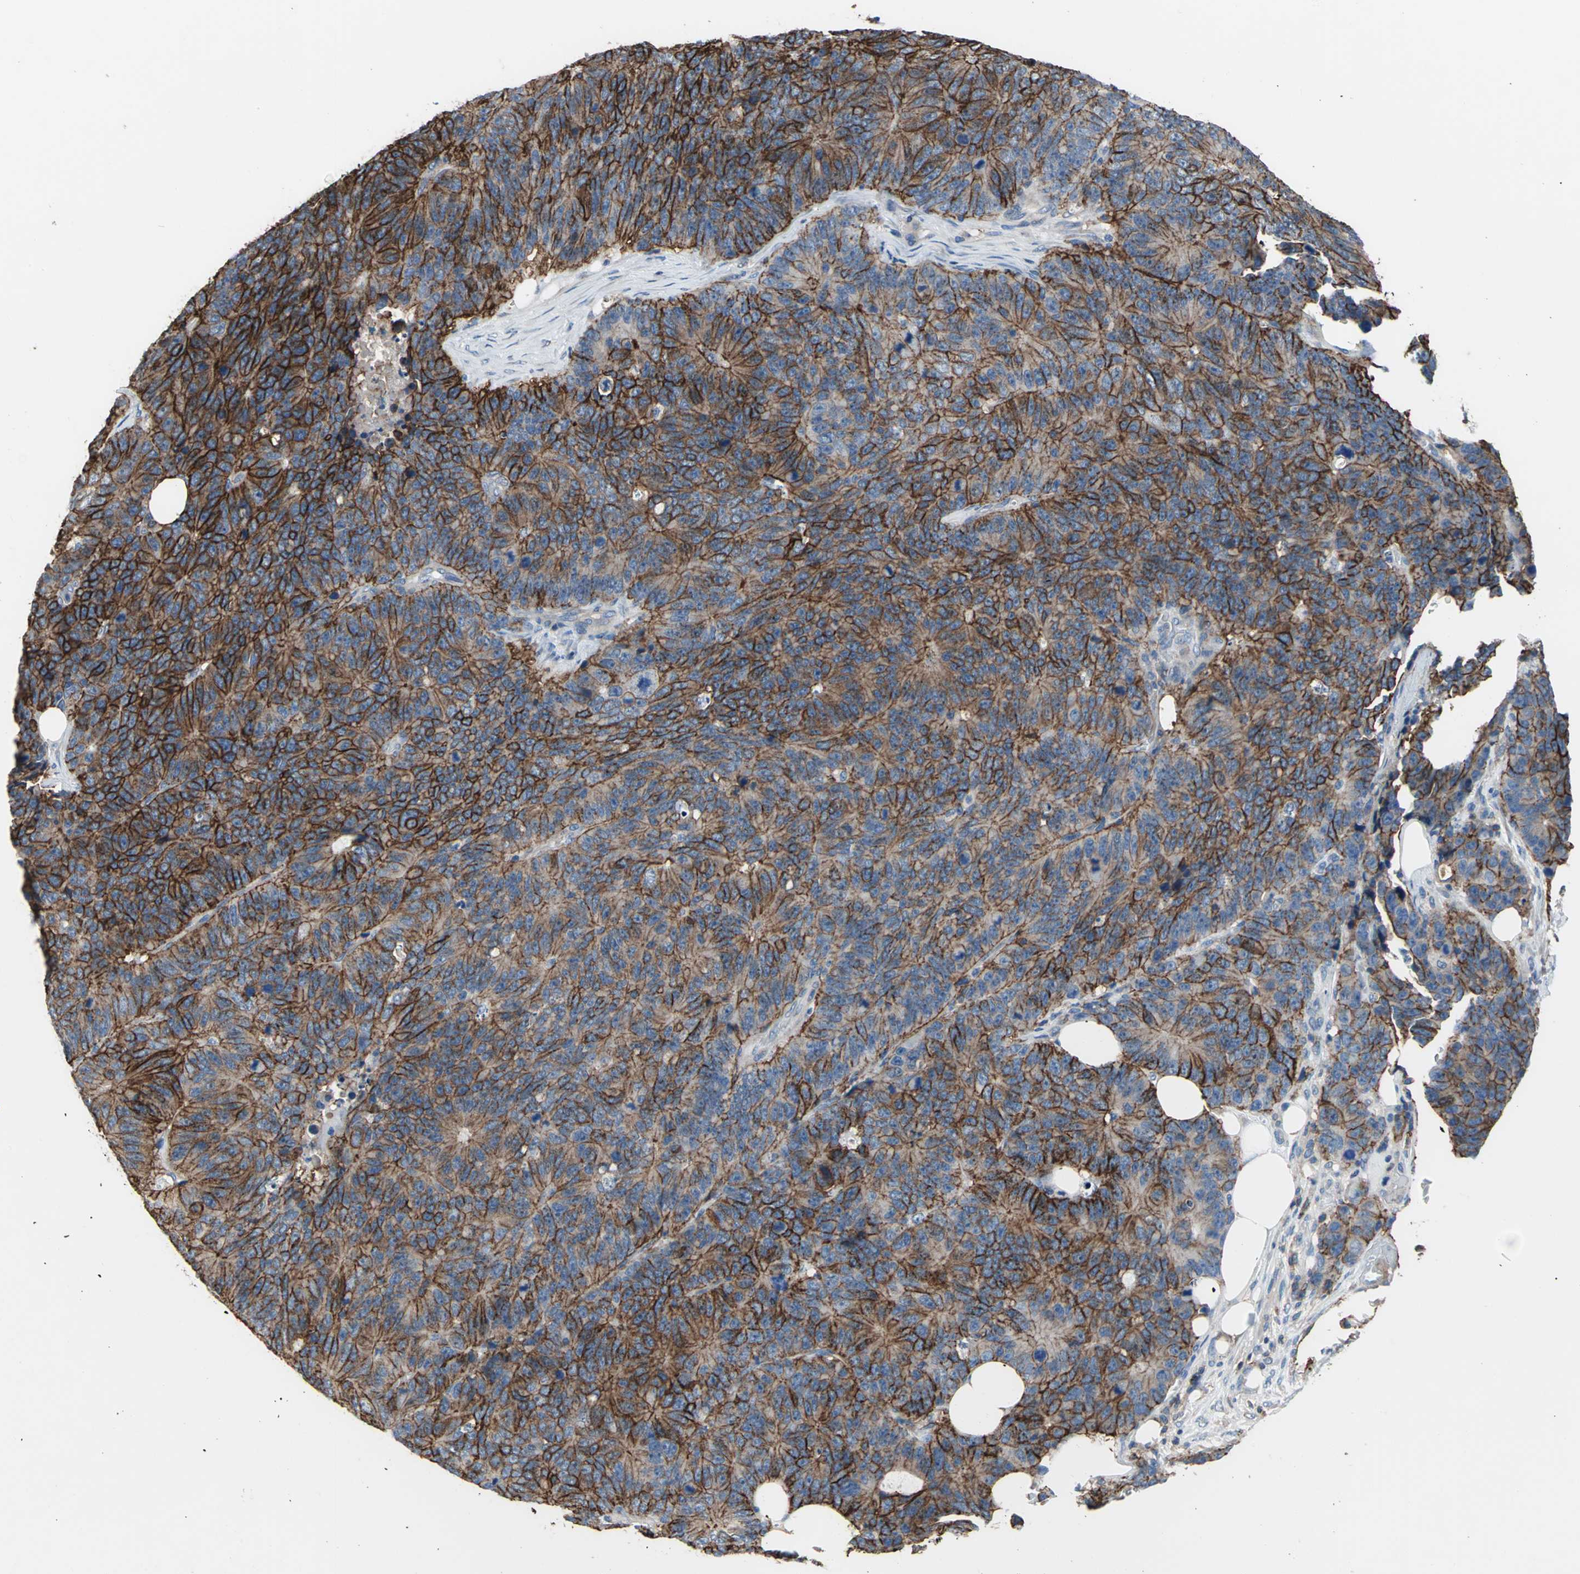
{"staining": {"intensity": "strong", "quantity": ">75%", "location": "cytoplasmic/membranous"}, "tissue": "colorectal cancer", "cell_type": "Tumor cells", "image_type": "cancer", "snomed": [{"axis": "morphology", "description": "Adenocarcinoma, NOS"}, {"axis": "topography", "description": "Colon"}], "caption": "The micrograph reveals immunohistochemical staining of colorectal cancer (adenocarcinoma). There is strong cytoplasmic/membranous positivity is appreciated in approximately >75% of tumor cells.", "gene": "CD44", "patient": {"sex": "female", "age": 86}}